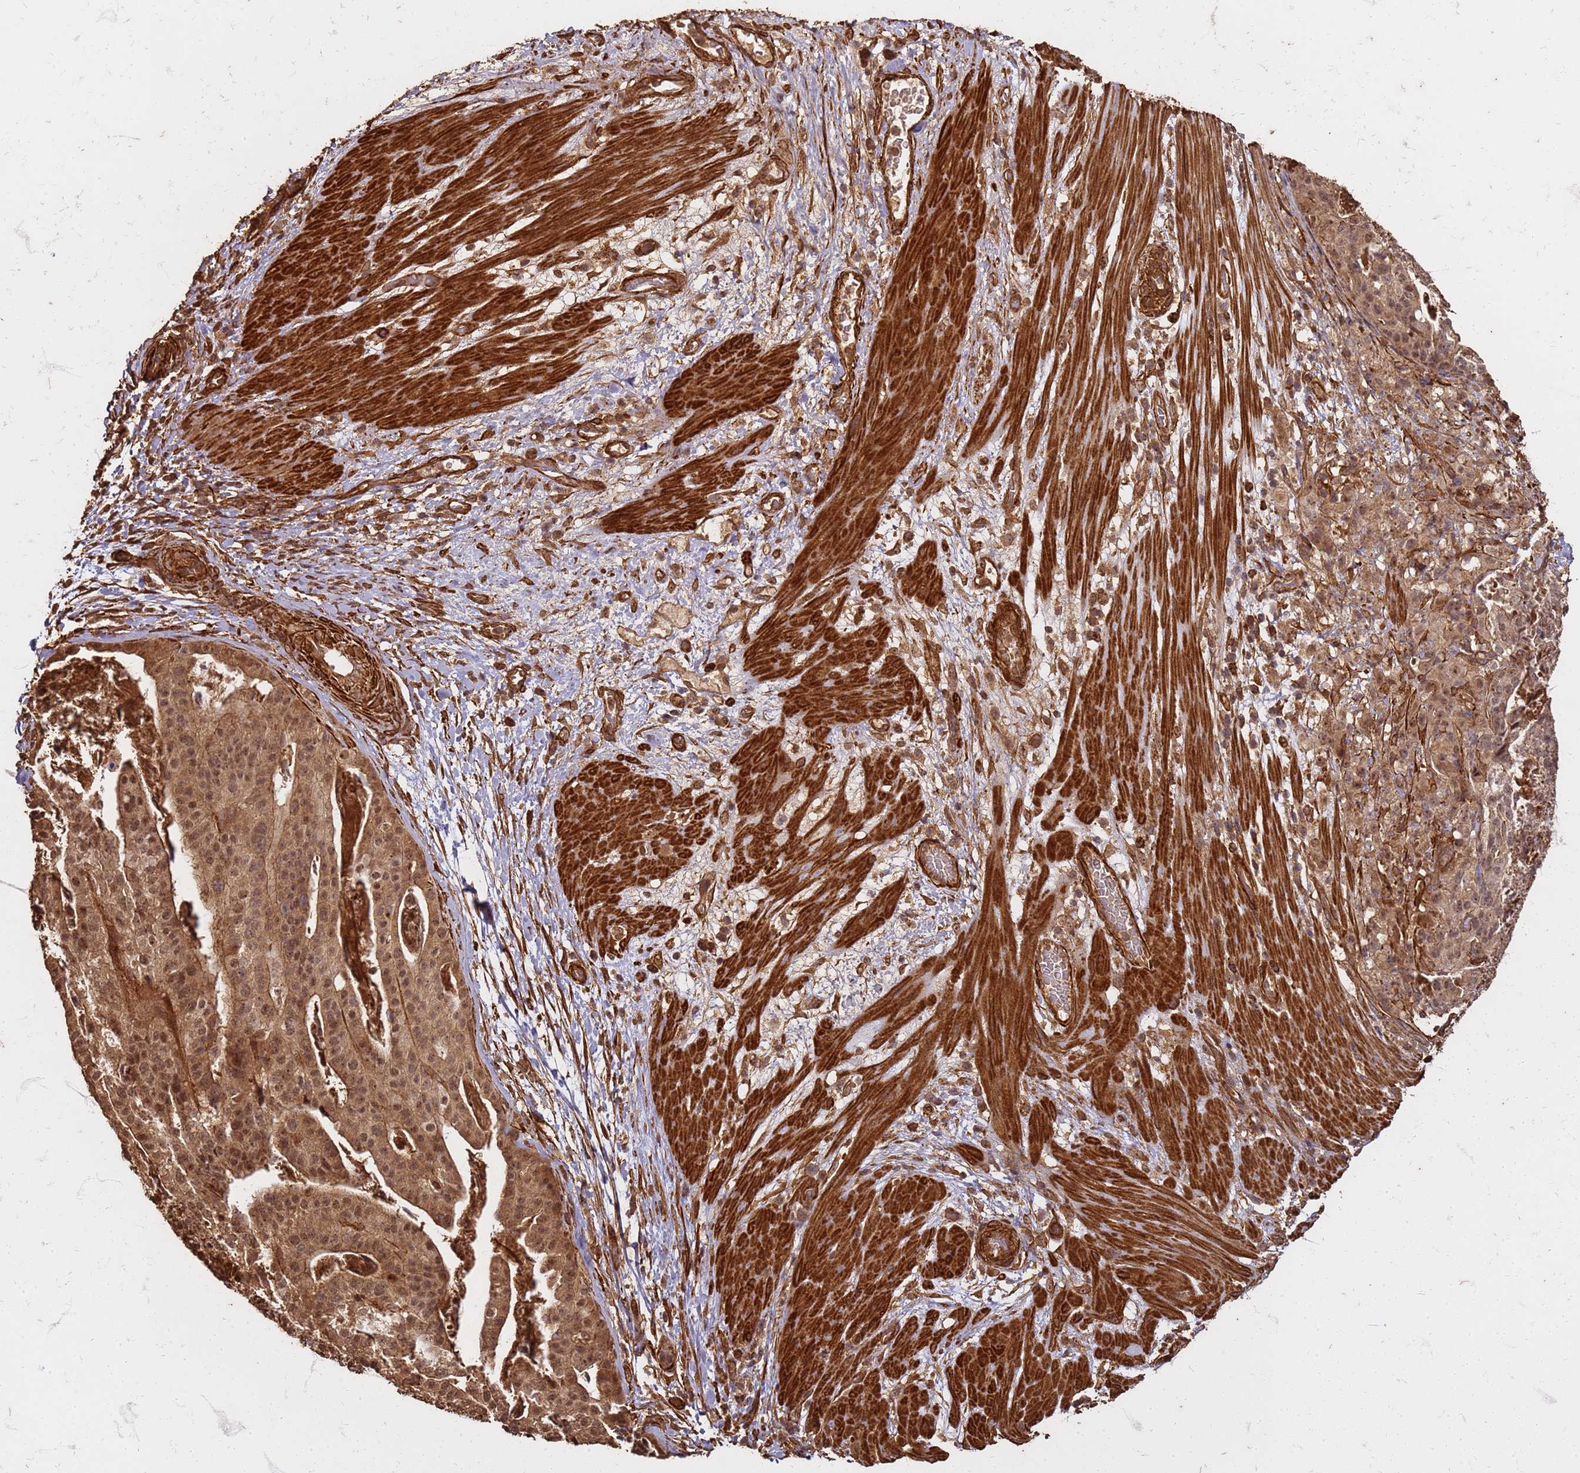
{"staining": {"intensity": "moderate", "quantity": ">75%", "location": "cytoplasmic/membranous,nuclear"}, "tissue": "stomach cancer", "cell_type": "Tumor cells", "image_type": "cancer", "snomed": [{"axis": "morphology", "description": "Adenocarcinoma, NOS"}, {"axis": "topography", "description": "Stomach"}], "caption": "Approximately >75% of tumor cells in human stomach cancer (adenocarcinoma) reveal moderate cytoplasmic/membranous and nuclear protein positivity as visualized by brown immunohistochemical staining.", "gene": "KIF26A", "patient": {"sex": "male", "age": 48}}